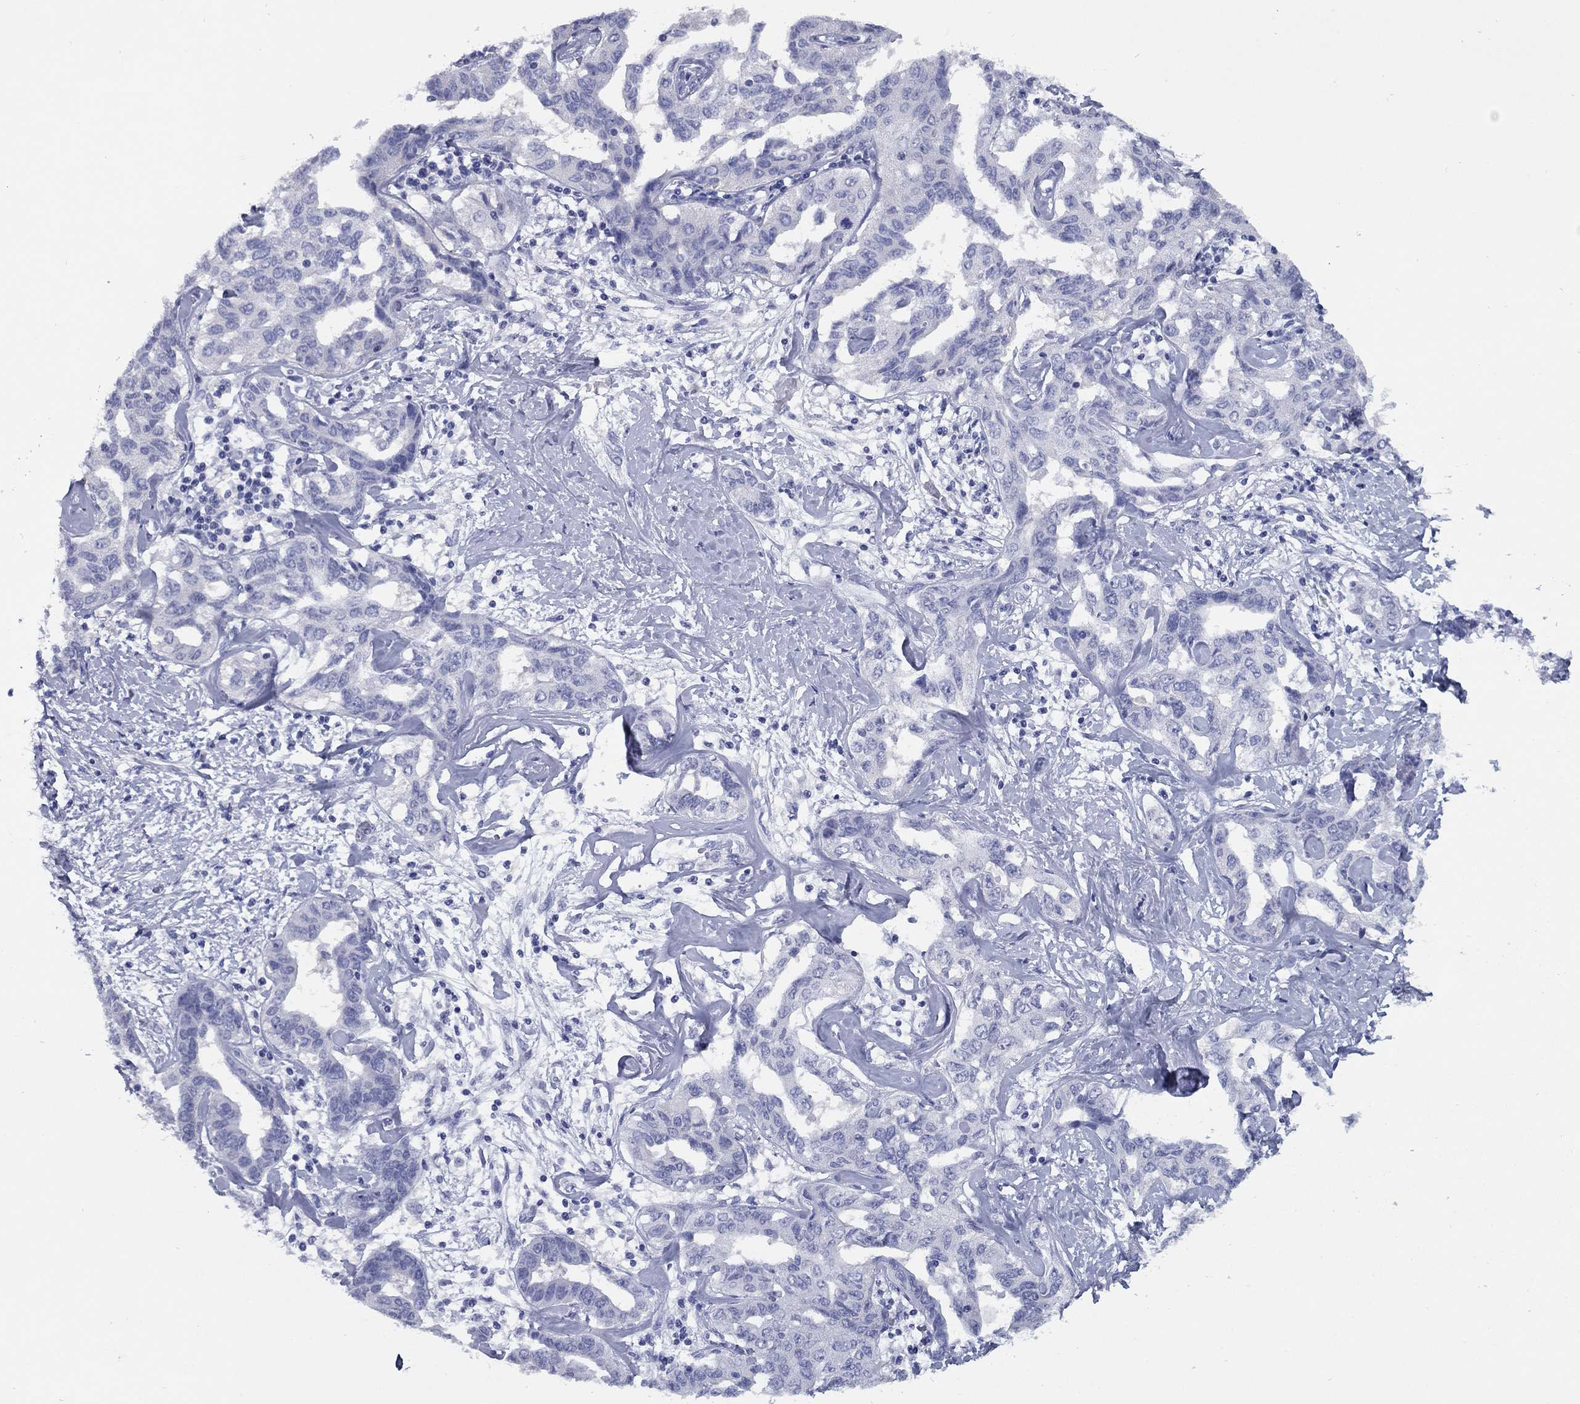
{"staining": {"intensity": "negative", "quantity": "none", "location": "none"}, "tissue": "liver cancer", "cell_type": "Tumor cells", "image_type": "cancer", "snomed": [{"axis": "morphology", "description": "Cholangiocarcinoma"}, {"axis": "topography", "description": "Liver"}], "caption": "Immunohistochemistry micrograph of neoplastic tissue: liver cancer (cholangiocarcinoma) stained with DAB (3,3'-diaminobenzidine) reveals no significant protein expression in tumor cells. (DAB (3,3'-diaminobenzidine) immunohistochemistry (IHC) with hematoxylin counter stain).", "gene": "NPPA", "patient": {"sex": "male", "age": 59}}